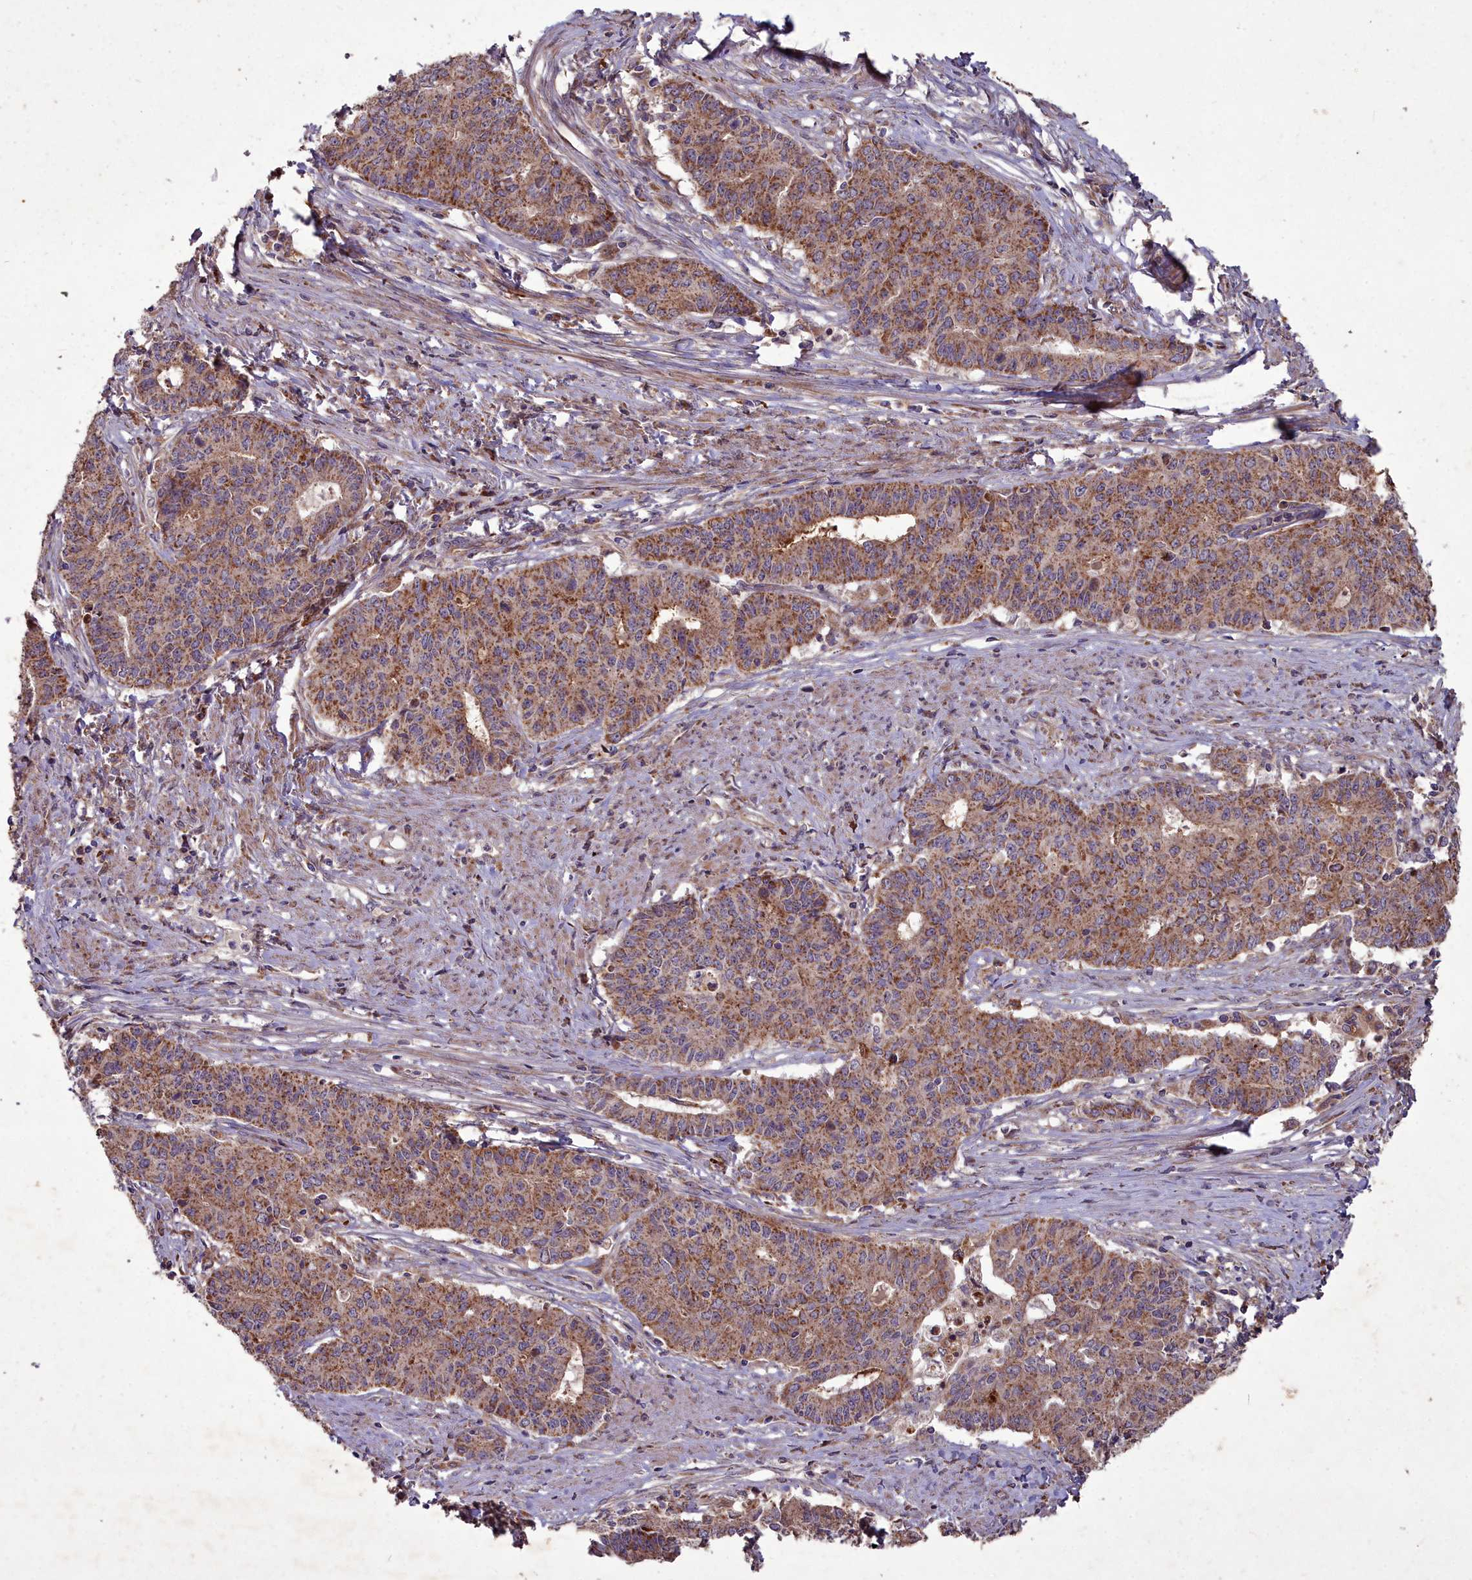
{"staining": {"intensity": "moderate", "quantity": ">75%", "location": "cytoplasmic/membranous"}, "tissue": "endometrial cancer", "cell_type": "Tumor cells", "image_type": "cancer", "snomed": [{"axis": "morphology", "description": "Adenocarcinoma, NOS"}, {"axis": "topography", "description": "Endometrium"}], "caption": "Immunohistochemical staining of human endometrial cancer (adenocarcinoma) displays medium levels of moderate cytoplasmic/membranous protein staining in approximately >75% of tumor cells.", "gene": "COX11", "patient": {"sex": "female", "age": 59}}